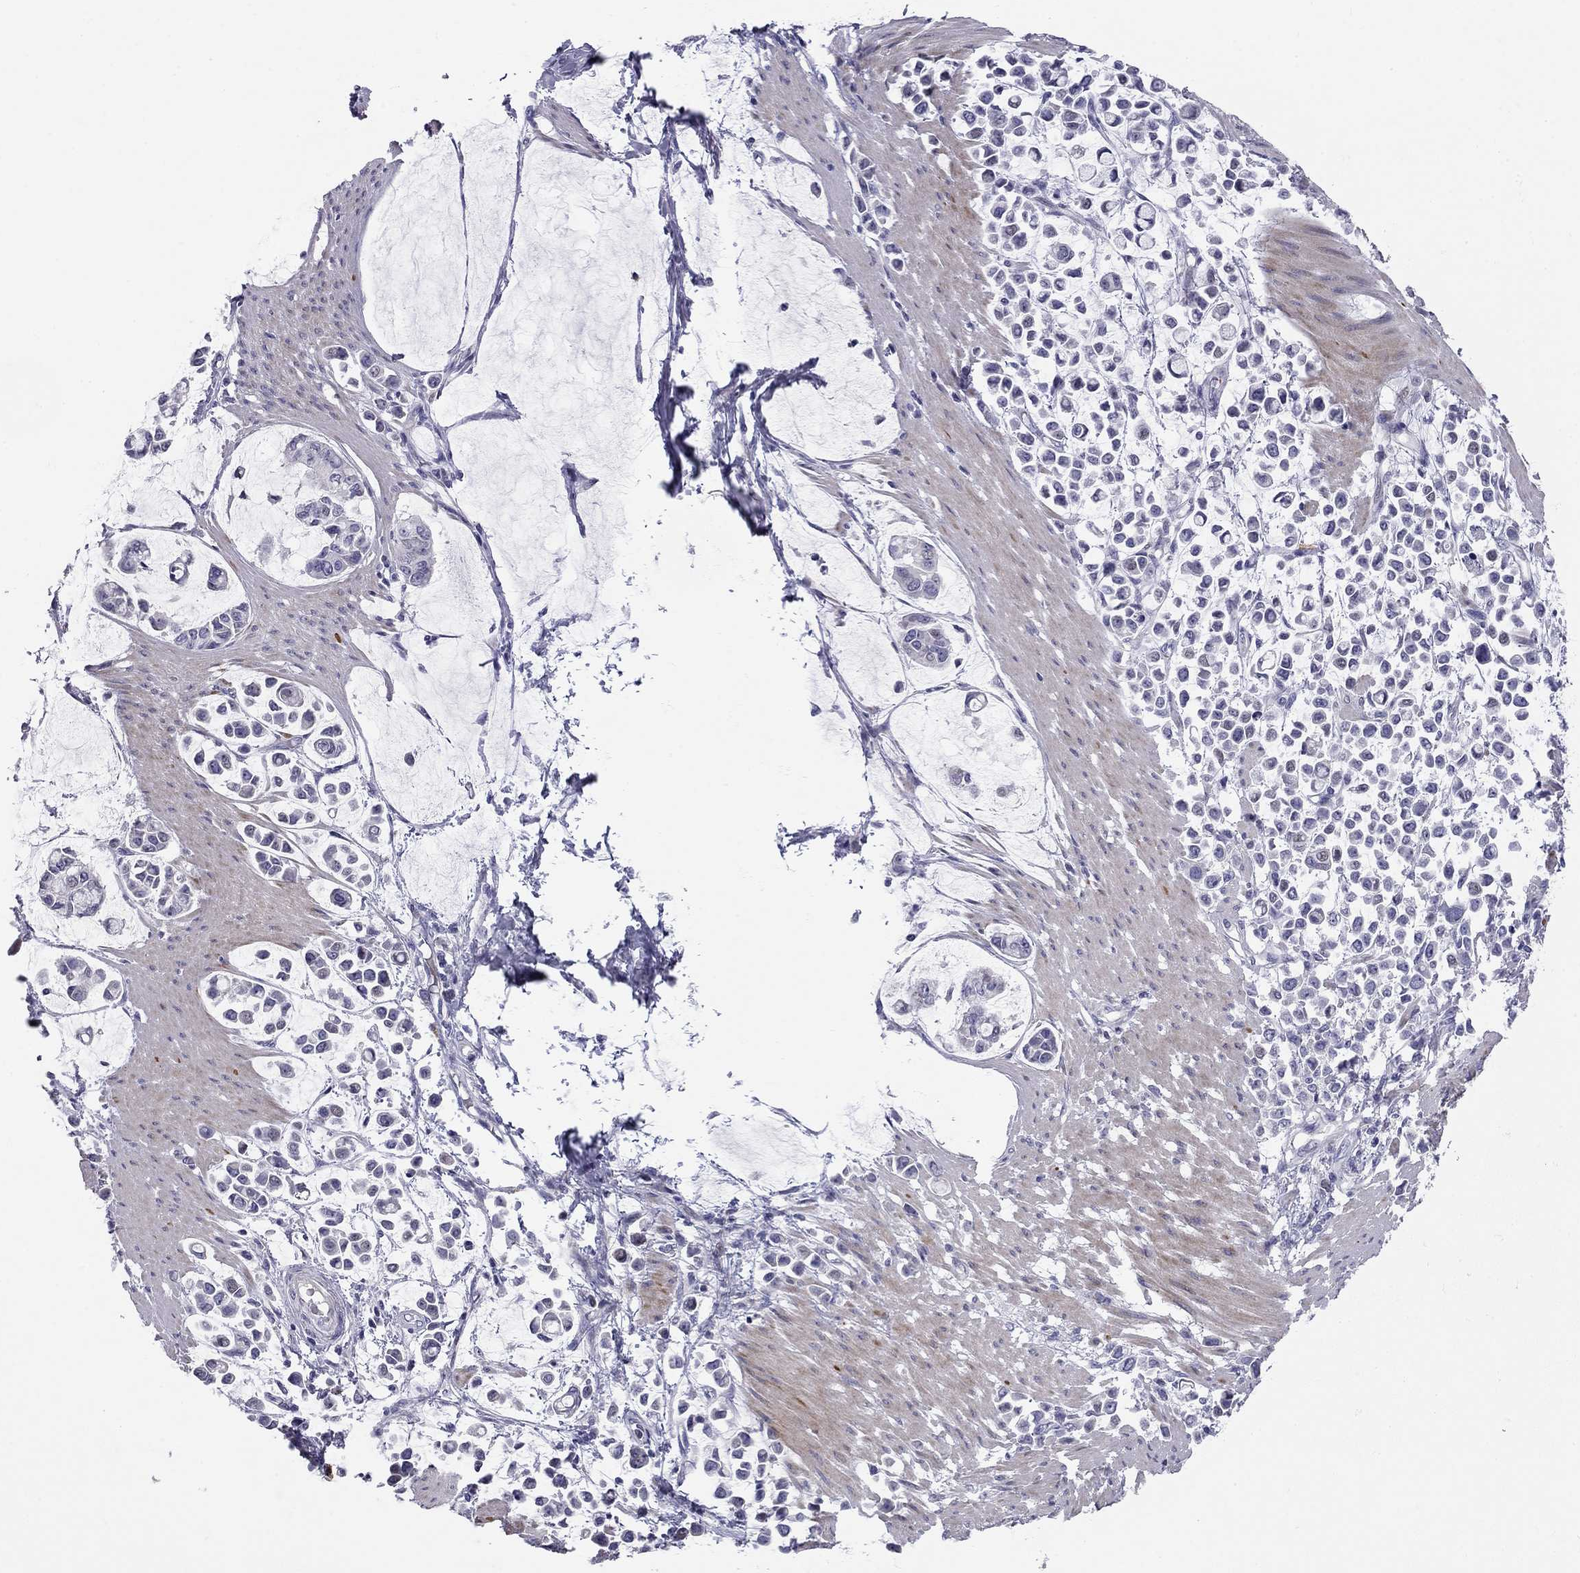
{"staining": {"intensity": "negative", "quantity": "none", "location": "none"}, "tissue": "stomach cancer", "cell_type": "Tumor cells", "image_type": "cancer", "snomed": [{"axis": "morphology", "description": "Adenocarcinoma, NOS"}, {"axis": "topography", "description": "Stomach"}], "caption": "There is no significant positivity in tumor cells of adenocarcinoma (stomach).", "gene": "C8orf88", "patient": {"sex": "male", "age": 82}}